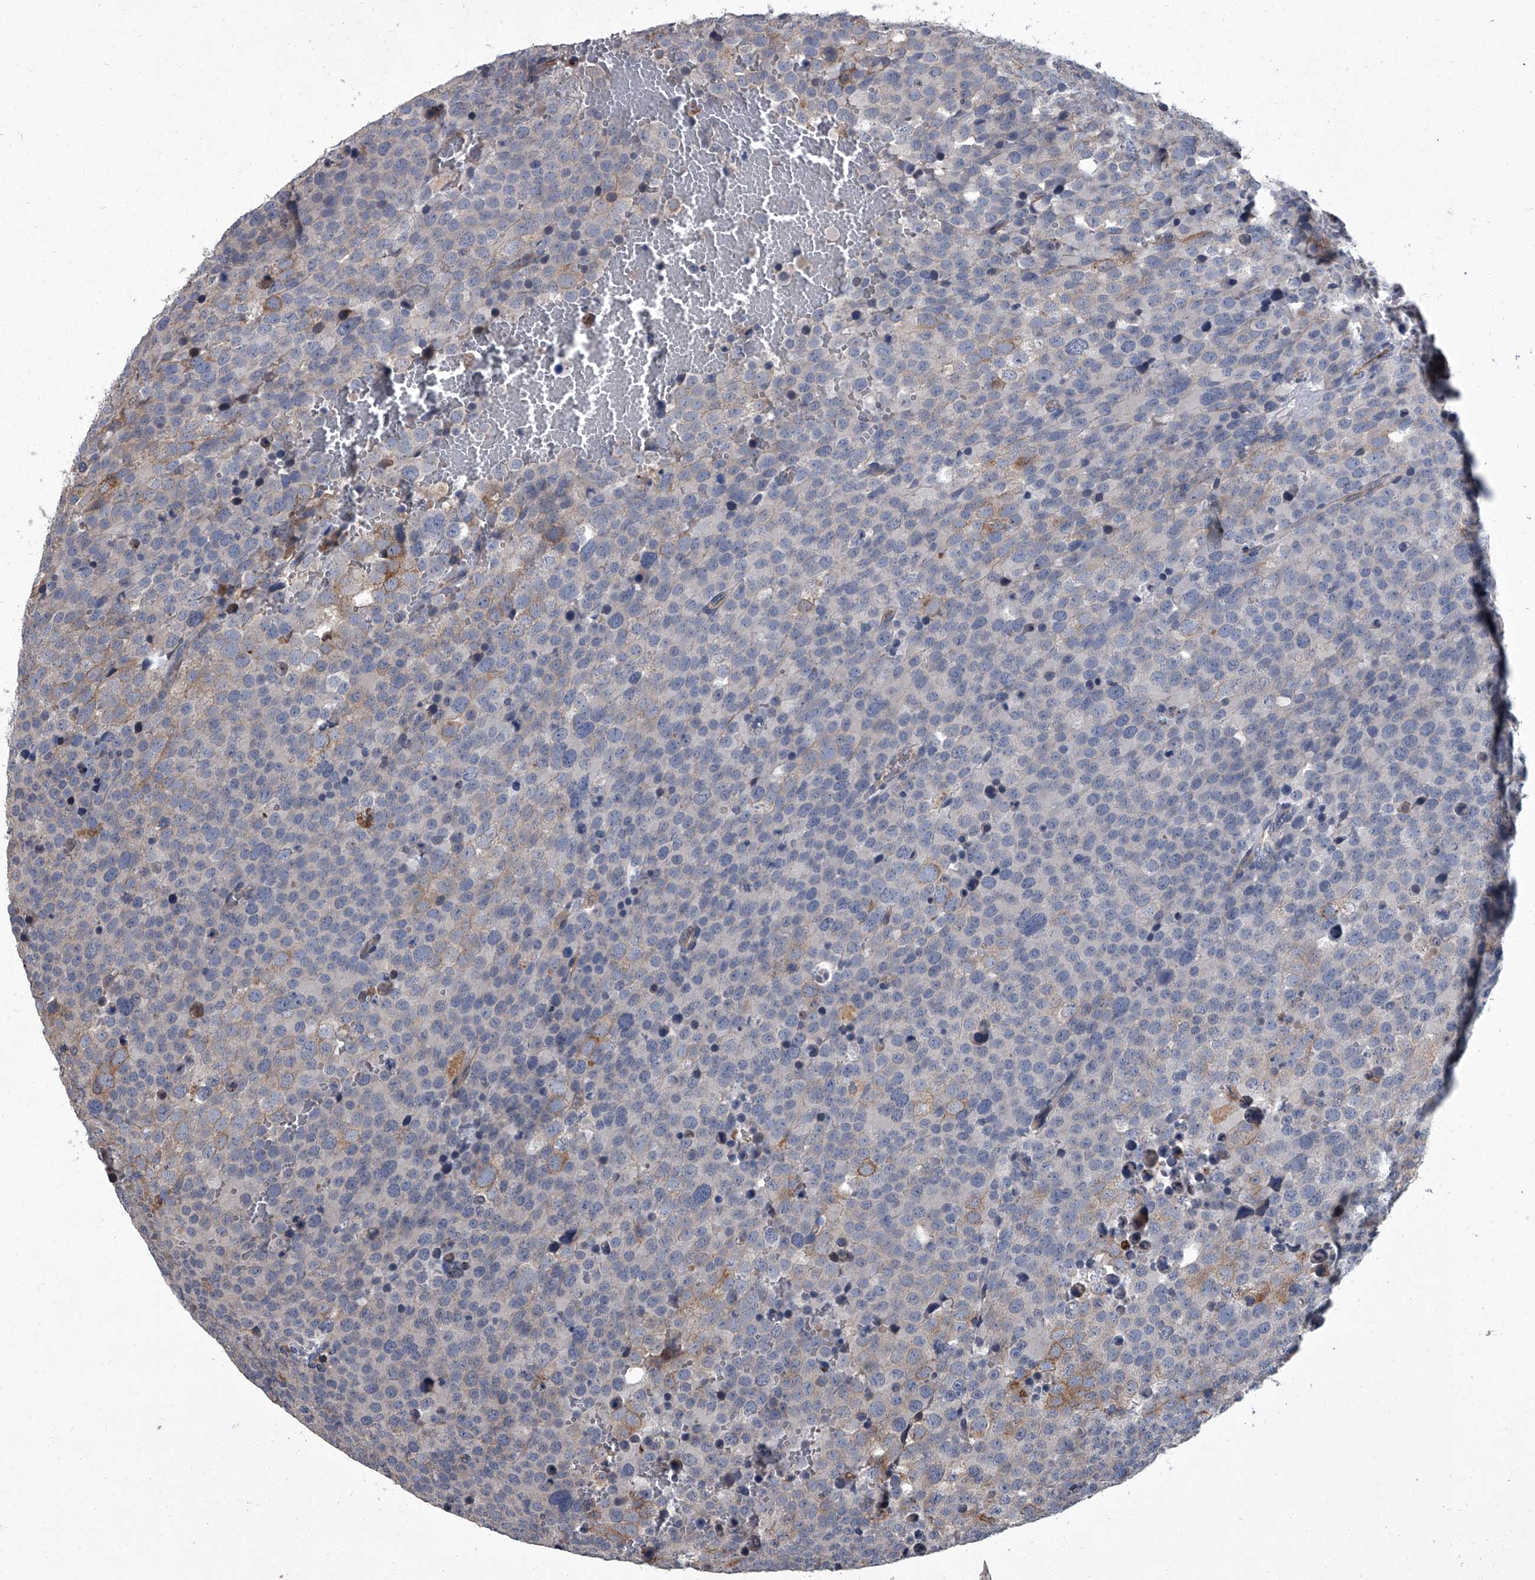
{"staining": {"intensity": "moderate", "quantity": "<25%", "location": "cytoplasmic/membranous"}, "tissue": "testis cancer", "cell_type": "Tumor cells", "image_type": "cancer", "snomed": [{"axis": "morphology", "description": "Seminoma, NOS"}, {"axis": "topography", "description": "Testis"}], "caption": "A histopathology image of human testis seminoma stained for a protein exhibits moderate cytoplasmic/membranous brown staining in tumor cells.", "gene": "SIRT4", "patient": {"sex": "male", "age": 71}}